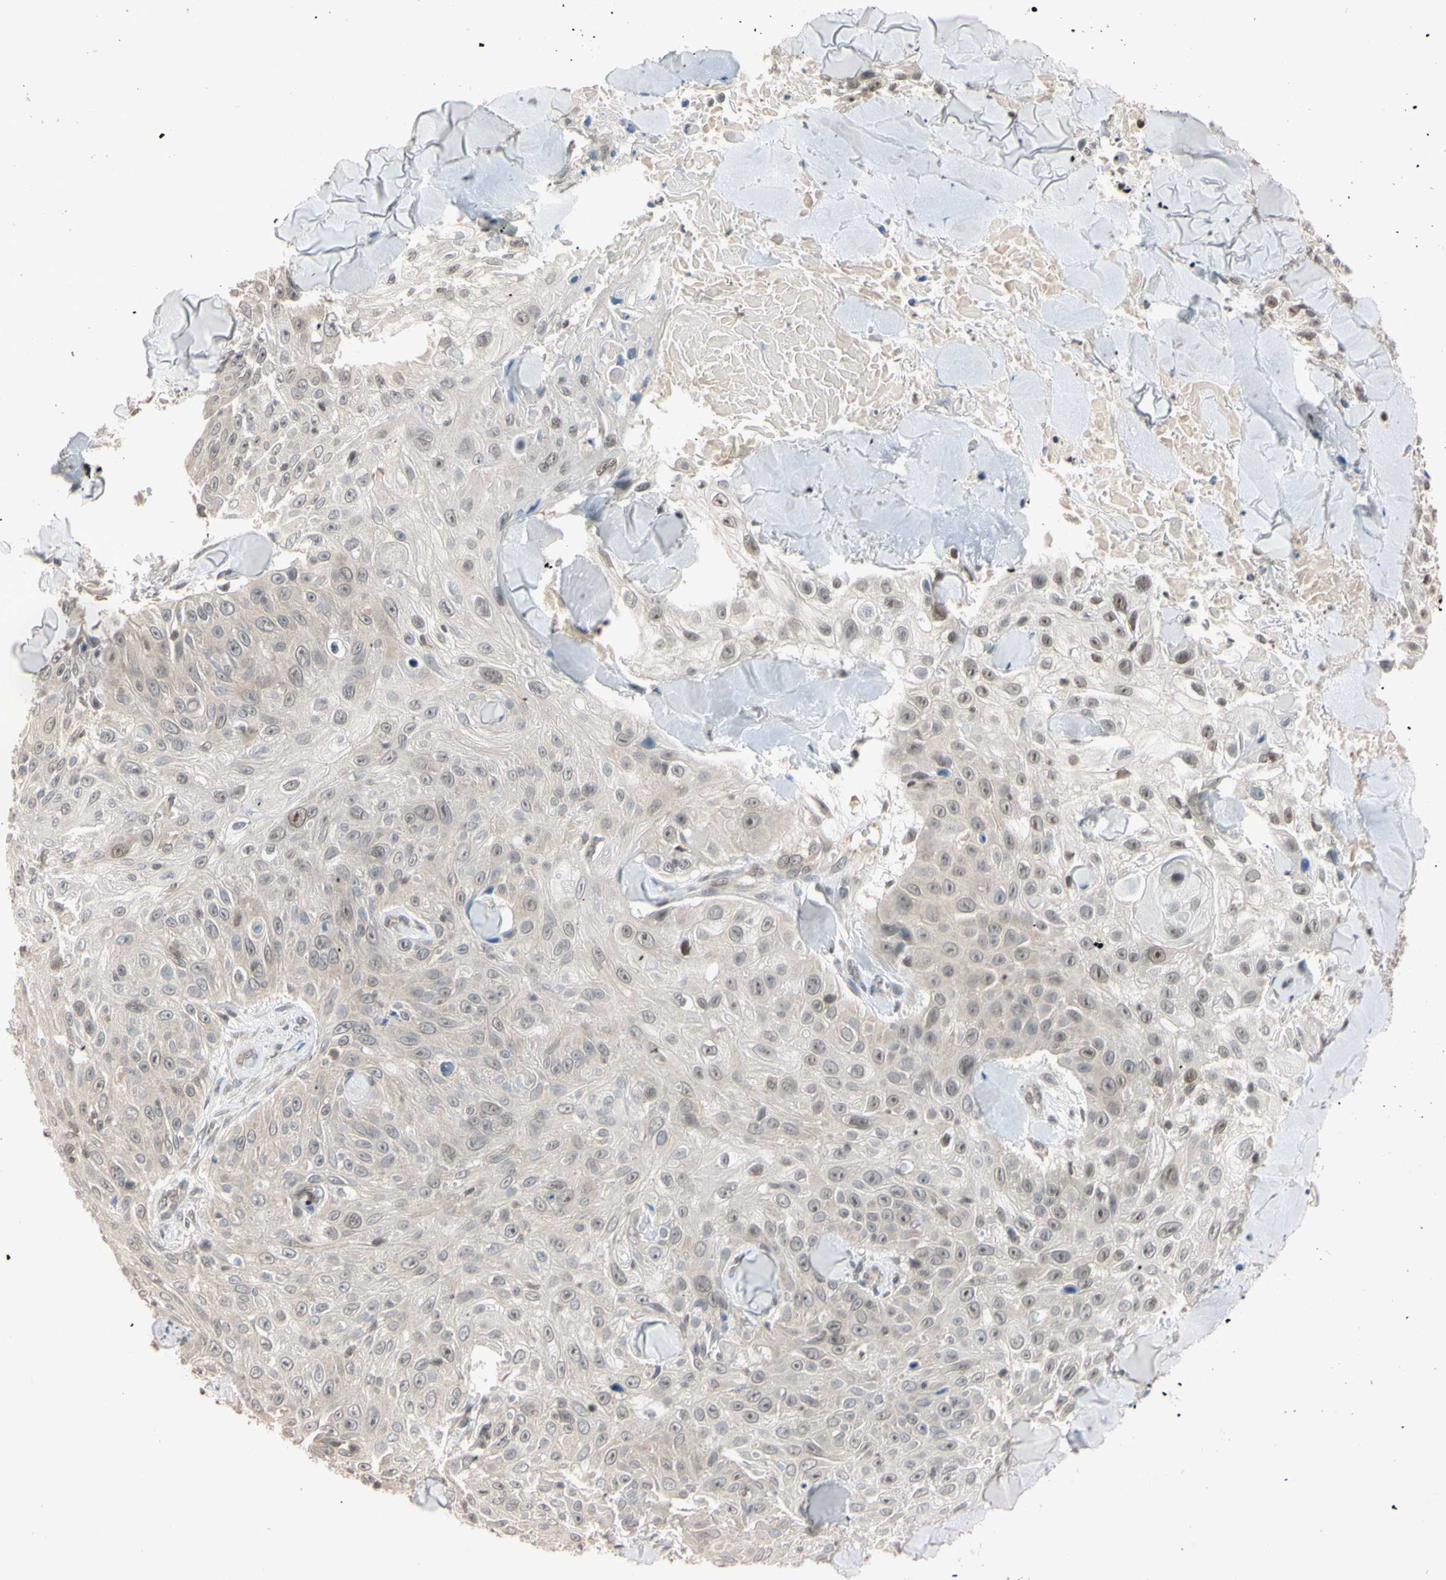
{"staining": {"intensity": "weak", "quantity": "<25%", "location": "cytoplasmic/membranous"}, "tissue": "skin cancer", "cell_type": "Tumor cells", "image_type": "cancer", "snomed": [{"axis": "morphology", "description": "Squamous cell carcinoma, NOS"}, {"axis": "topography", "description": "Skin"}], "caption": "IHC of human skin cancer (squamous cell carcinoma) displays no expression in tumor cells.", "gene": "UBE2I", "patient": {"sex": "male", "age": 86}}